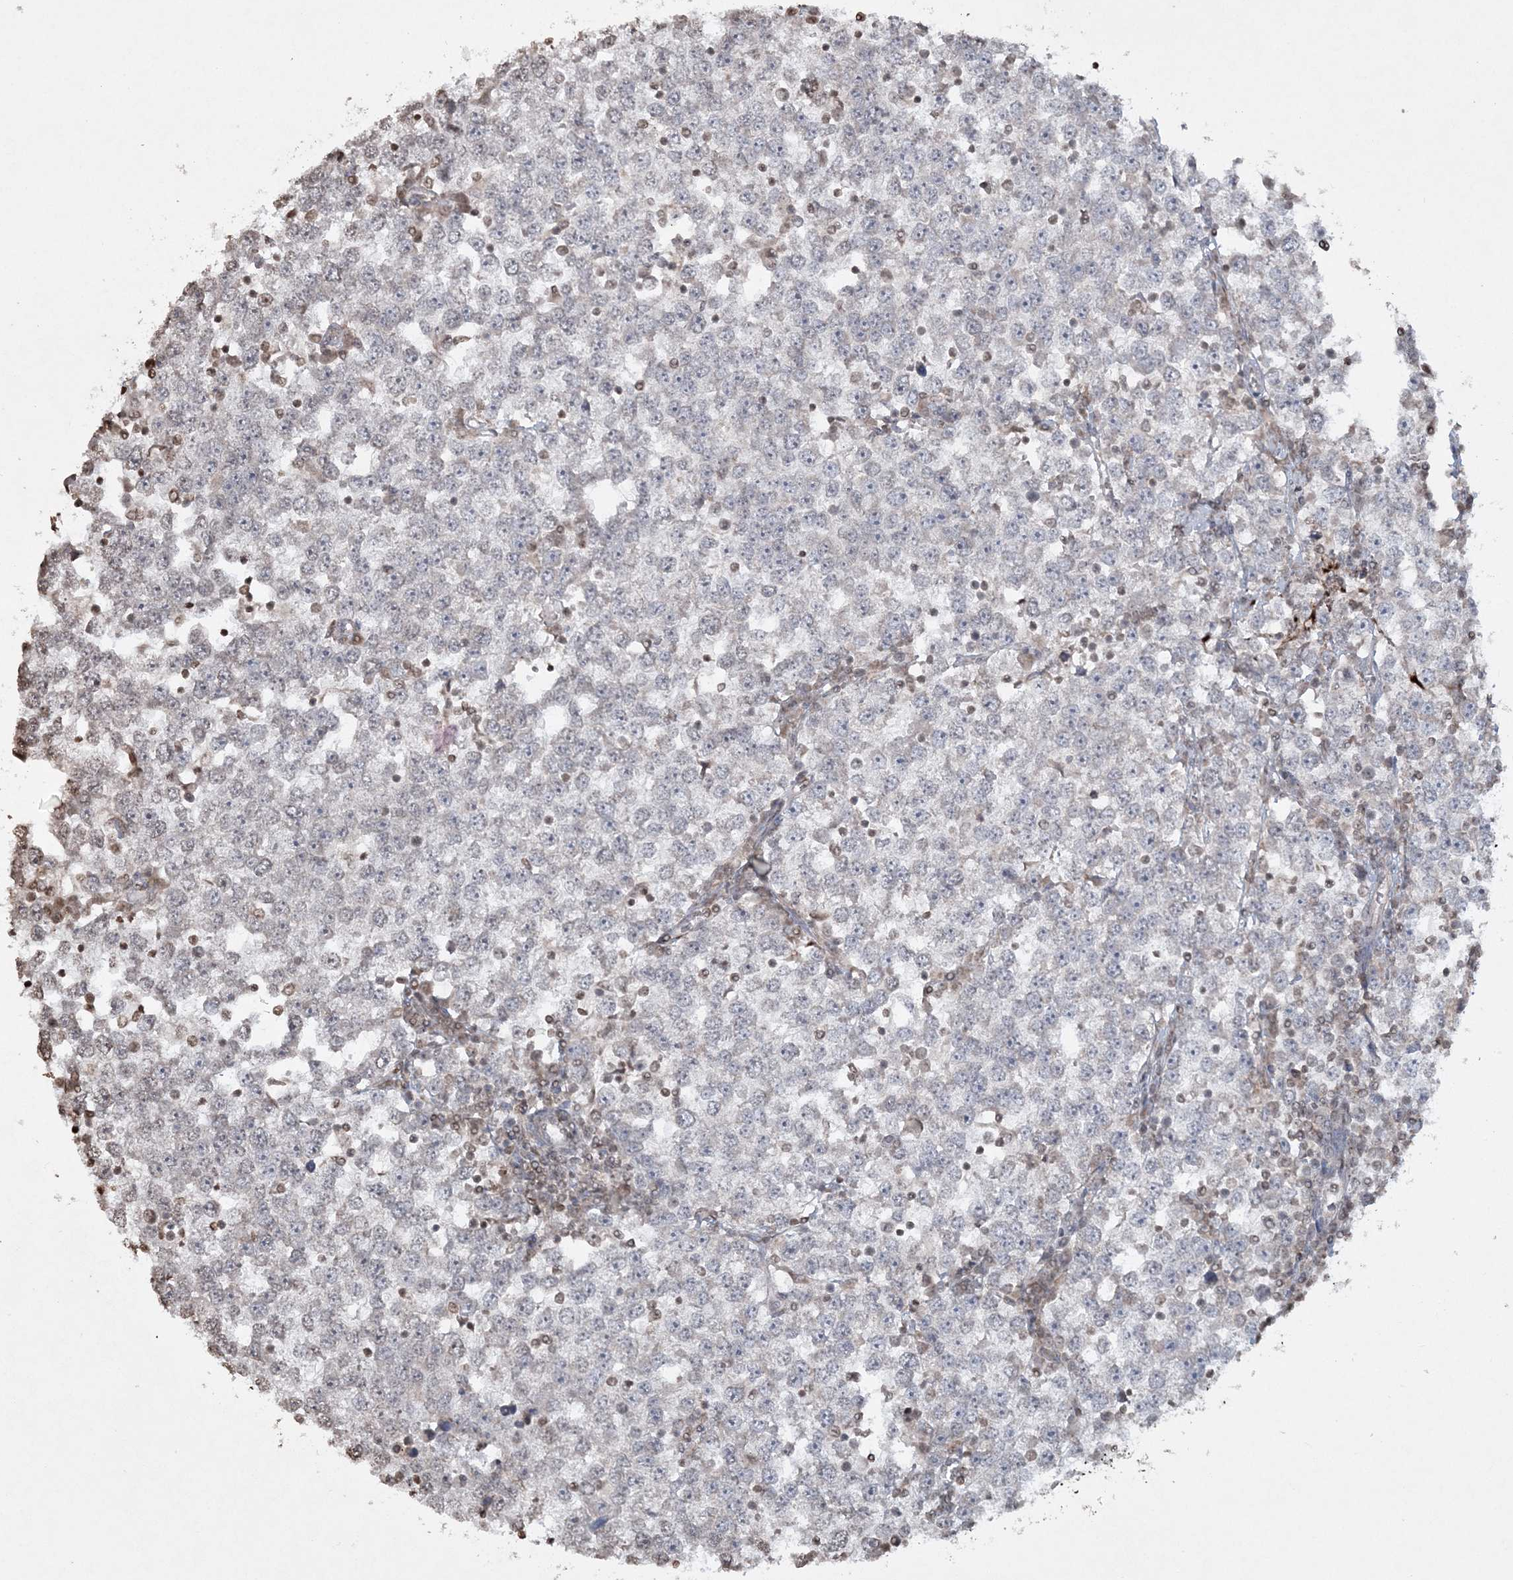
{"staining": {"intensity": "negative", "quantity": "none", "location": "none"}, "tissue": "testis cancer", "cell_type": "Tumor cells", "image_type": "cancer", "snomed": [{"axis": "morphology", "description": "Seminoma, NOS"}, {"axis": "topography", "description": "Testis"}], "caption": "The photomicrograph exhibits no significant staining in tumor cells of testis seminoma.", "gene": "TTC7A", "patient": {"sex": "male", "age": 65}}